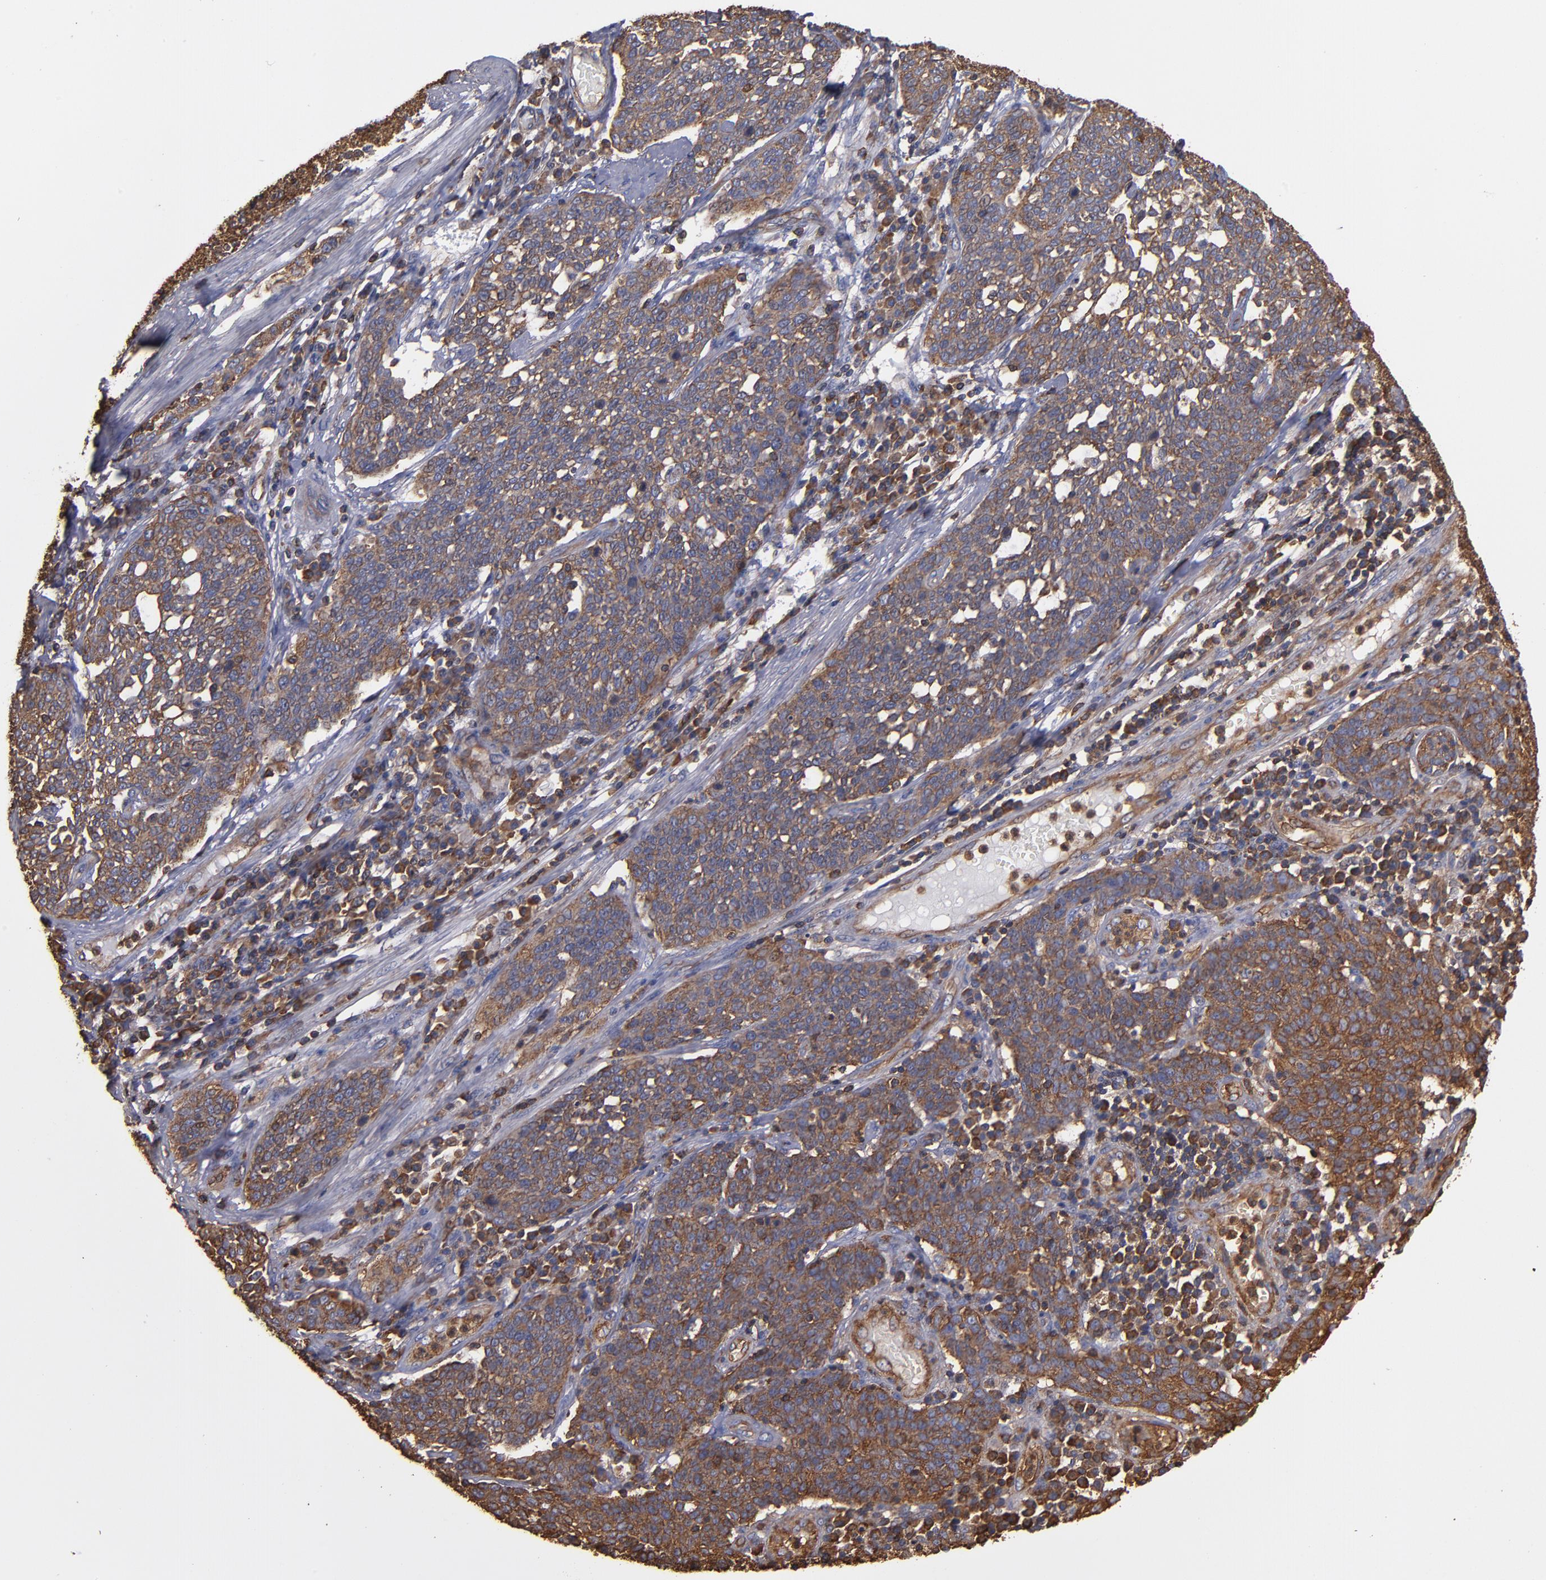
{"staining": {"intensity": "moderate", "quantity": ">75%", "location": "cytoplasmic/membranous"}, "tissue": "cervical cancer", "cell_type": "Tumor cells", "image_type": "cancer", "snomed": [{"axis": "morphology", "description": "Squamous cell carcinoma, NOS"}, {"axis": "topography", "description": "Cervix"}], "caption": "This image reveals IHC staining of squamous cell carcinoma (cervical), with medium moderate cytoplasmic/membranous positivity in approximately >75% of tumor cells.", "gene": "ACTN4", "patient": {"sex": "female", "age": 34}}